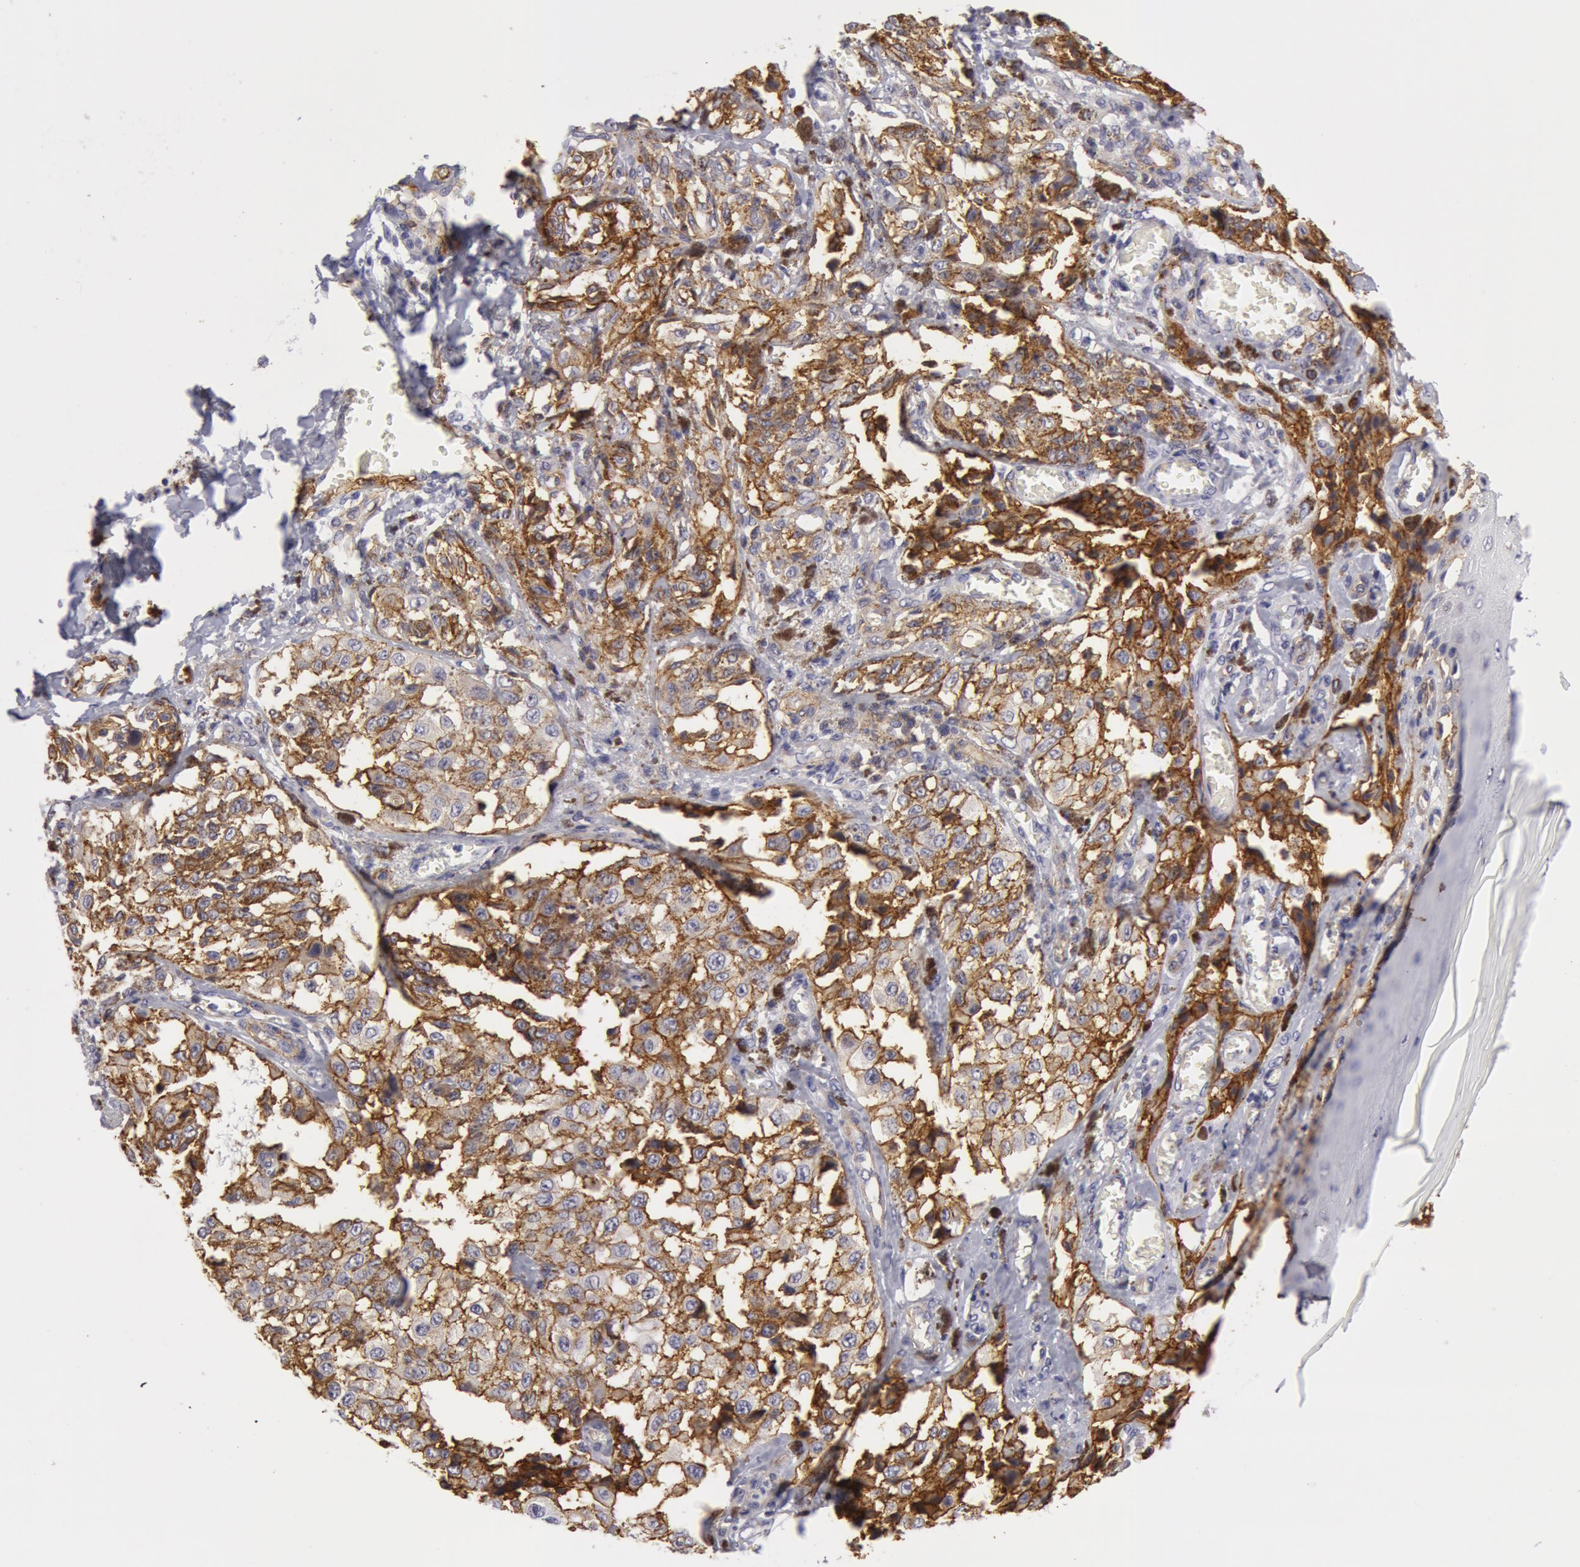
{"staining": {"intensity": "moderate", "quantity": ">75%", "location": "cytoplasmic/membranous"}, "tissue": "melanoma", "cell_type": "Tumor cells", "image_type": "cancer", "snomed": [{"axis": "morphology", "description": "Malignant melanoma, NOS"}, {"axis": "topography", "description": "Skin"}], "caption": "There is medium levels of moderate cytoplasmic/membranous staining in tumor cells of melanoma, as demonstrated by immunohistochemical staining (brown color).", "gene": "IL23A", "patient": {"sex": "female", "age": 82}}